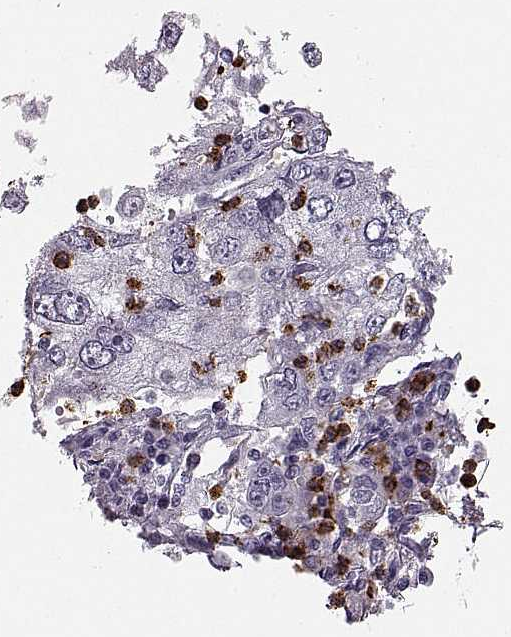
{"staining": {"intensity": "negative", "quantity": "none", "location": "none"}, "tissue": "cervical cancer", "cell_type": "Tumor cells", "image_type": "cancer", "snomed": [{"axis": "morphology", "description": "Squamous cell carcinoma, NOS"}, {"axis": "topography", "description": "Cervix"}], "caption": "The photomicrograph demonstrates no significant positivity in tumor cells of cervical cancer. Nuclei are stained in blue.", "gene": "MILR1", "patient": {"sex": "female", "age": 36}}